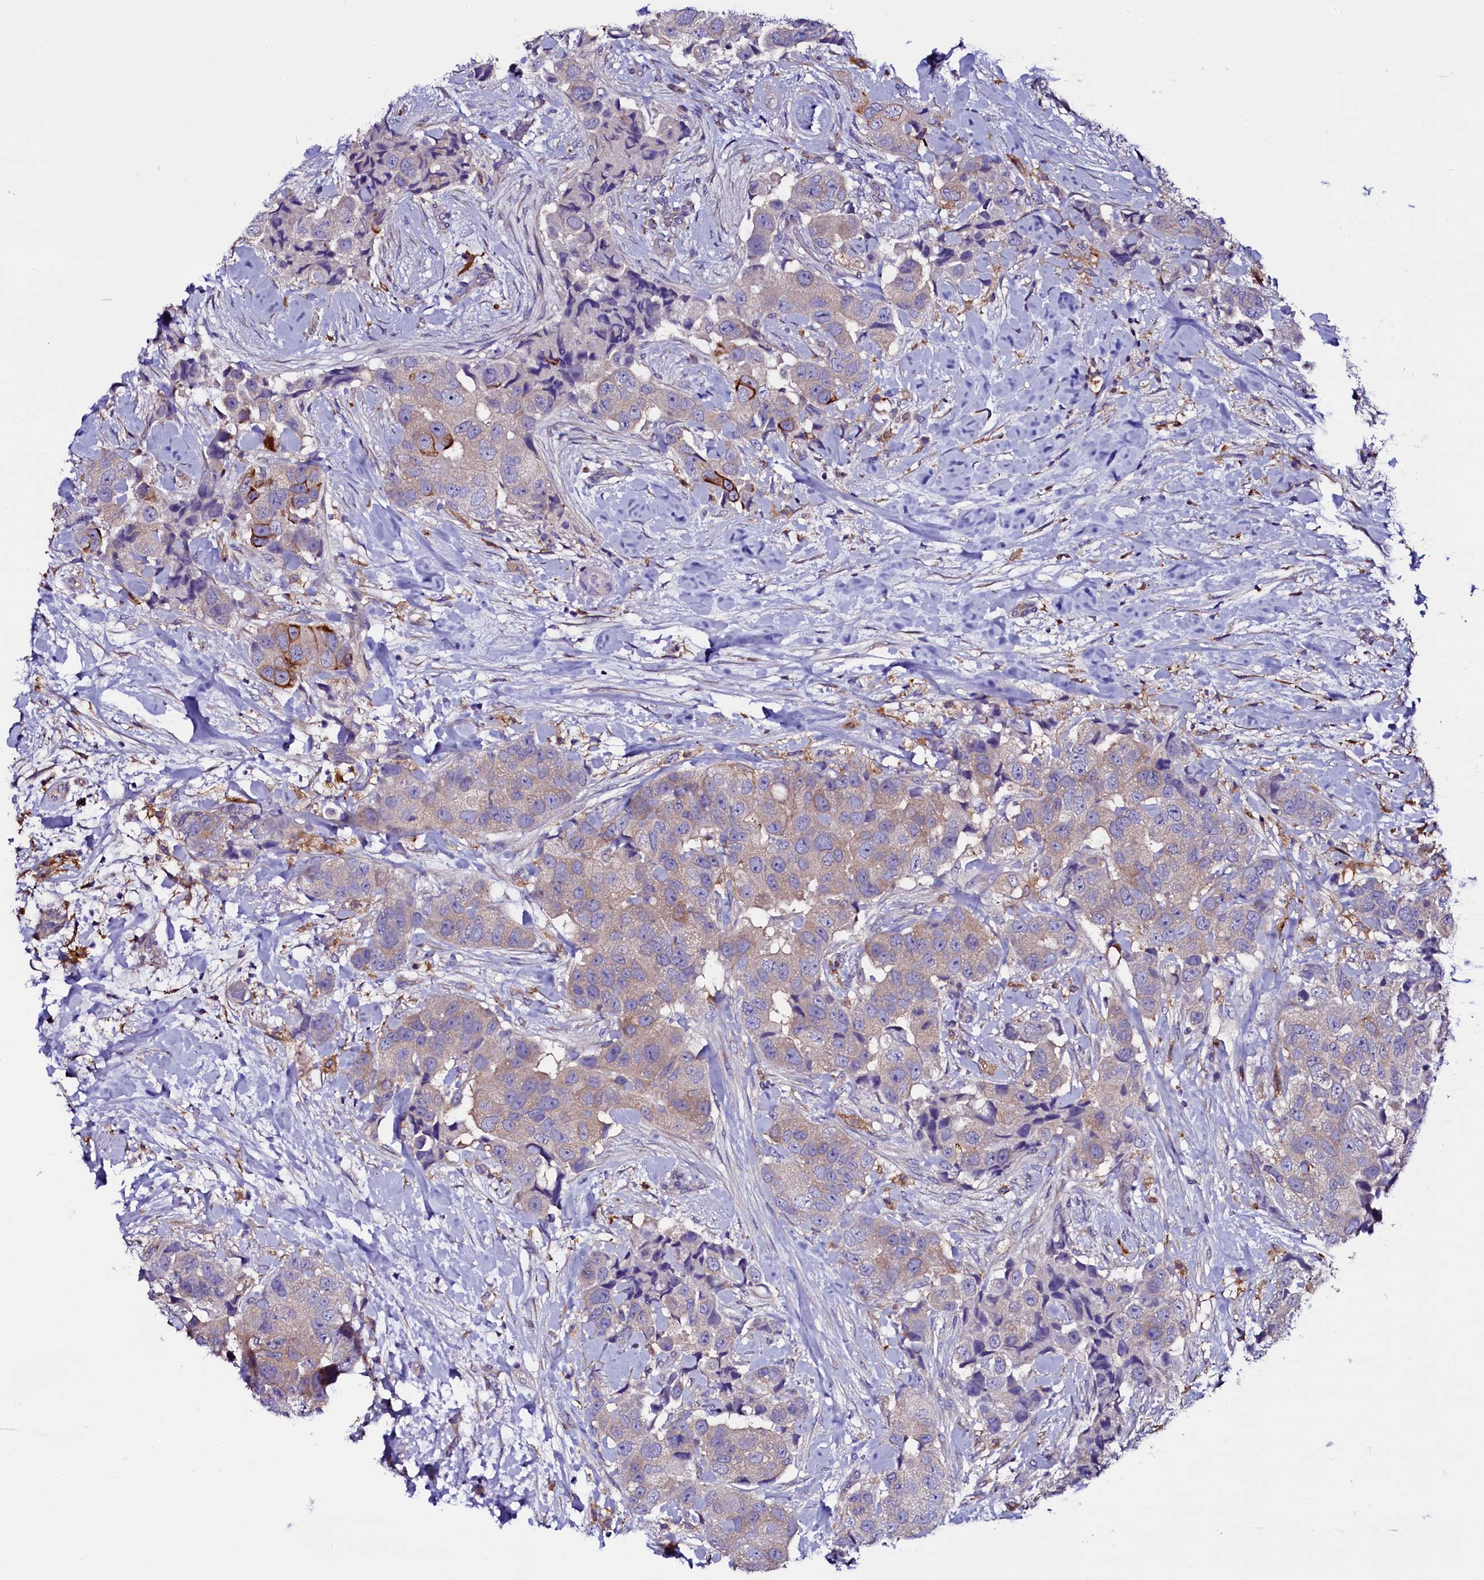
{"staining": {"intensity": "moderate", "quantity": "<25%", "location": "cytoplasmic/membranous"}, "tissue": "breast cancer", "cell_type": "Tumor cells", "image_type": "cancer", "snomed": [{"axis": "morphology", "description": "Normal tissue, NOS"}, {"axis": "morphology", "description": "Duct carcinoma"}, {"axis": "topography", "description": "Breast"}], "caption": "Approximately <25% of tumor cells in human infiltrating ductal carcinoma (breast) exhibit moderate cytoplasmic/membranous protein expression as visualized by brown immunohistochemical staining.", "gene": "OTOL1", "patient": {"sex": "female", "age": 62}}